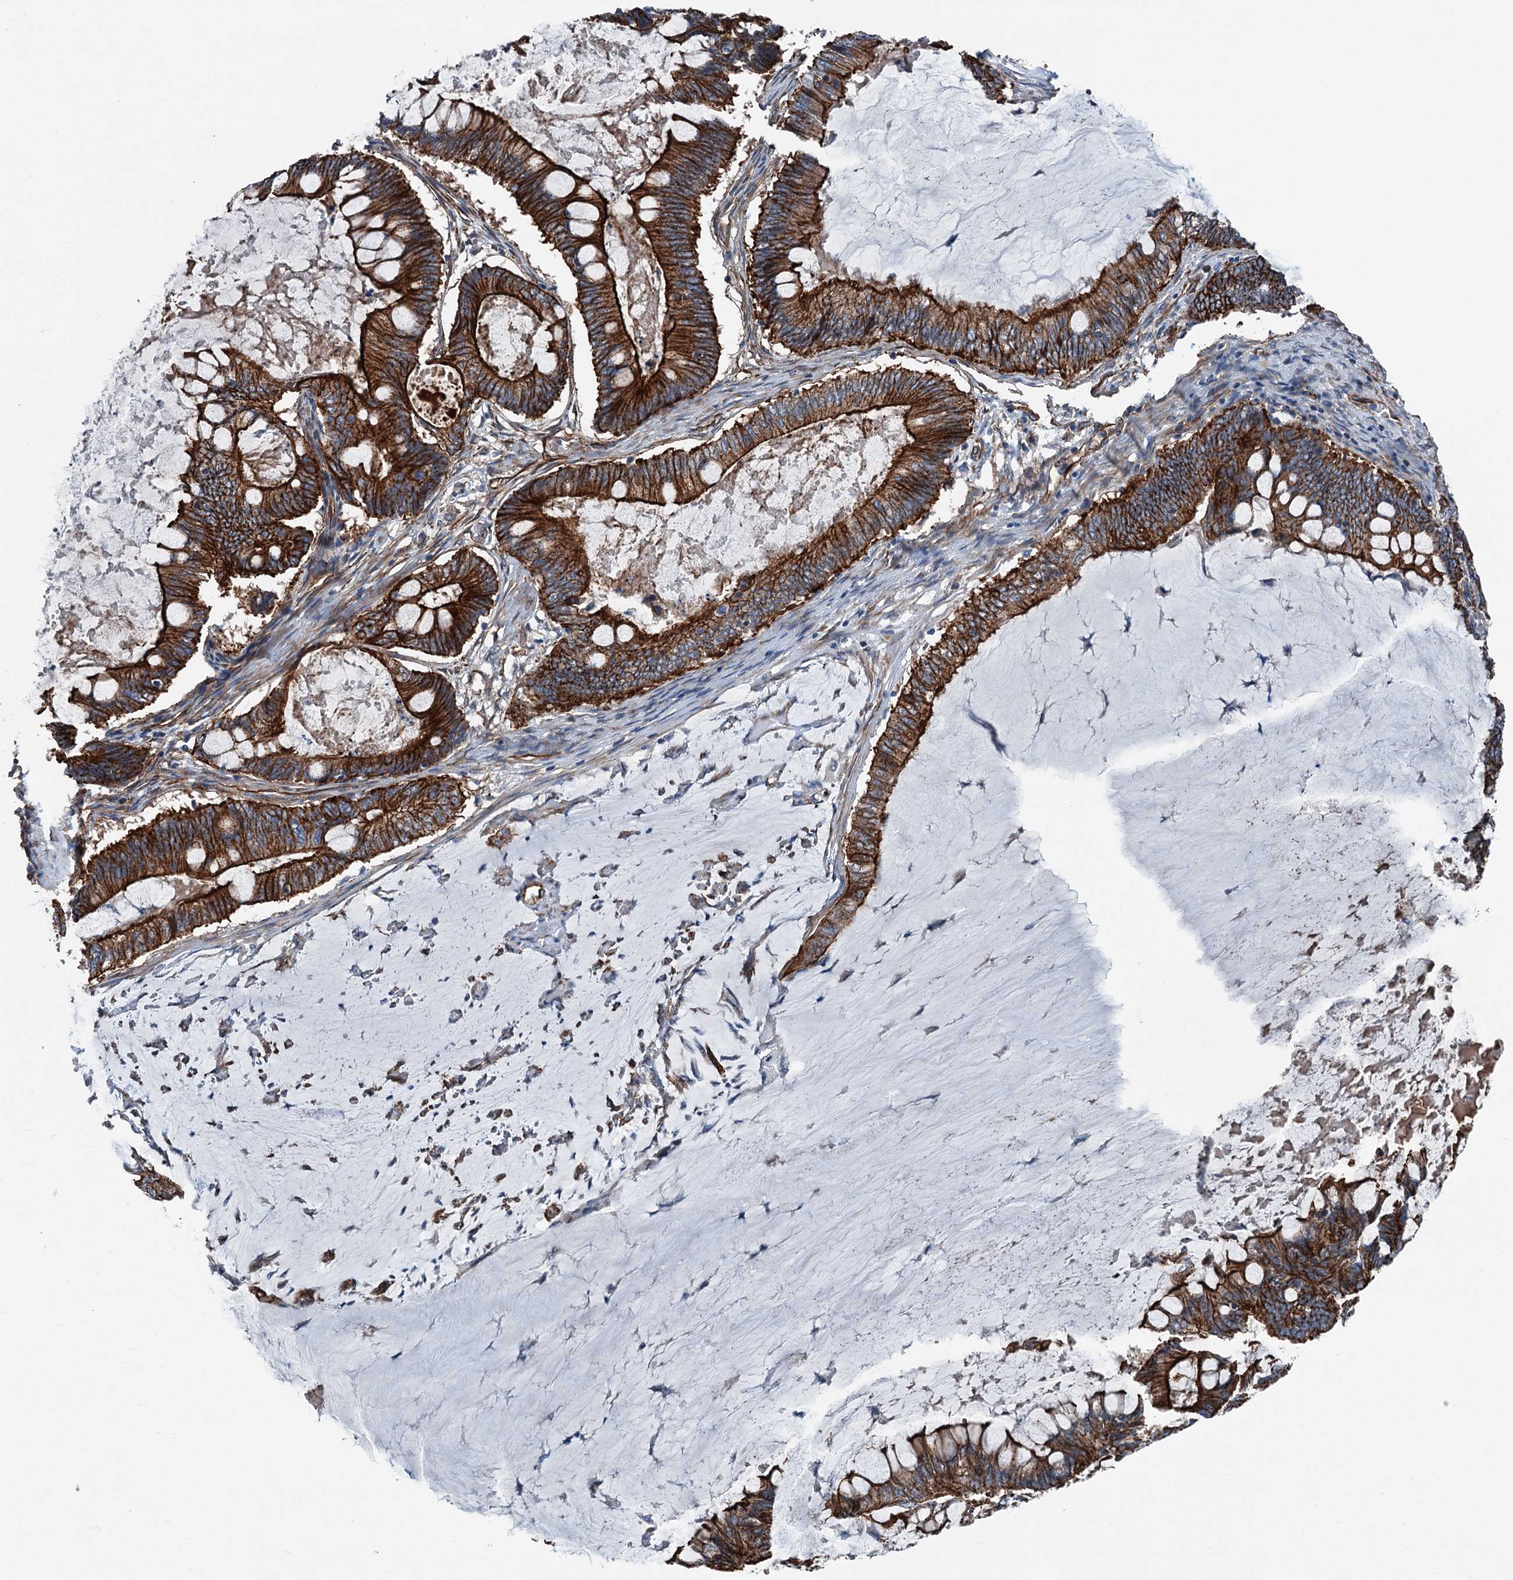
{"staining": {"intensity": "strong", "quantity": ">75%", "location": "cytoplasmic/membranous"}, "tissue": "ovarian cancer", "cell_type": "Tumor cells", "image_type": "cancer", "snomed": [{"axis": "morphology", "description": "Cystadenocarcinoma, mucinous, NOS"}, {"axis": "topography", "description": "Ovary"}], "caption": "Mucinous cystadenocarcinoma (ovarian) stained for a protein demonstrates strong cytoplasmic/membranous positivity in tumor cells. The staining was performed using DAB to visualize the protein expression in brown, while the nuclei were stained in blue with hematoxylin (Magnification: 20x).", "gene": "NMRAL1", "patient": {"sex": "female", "age": 61}}